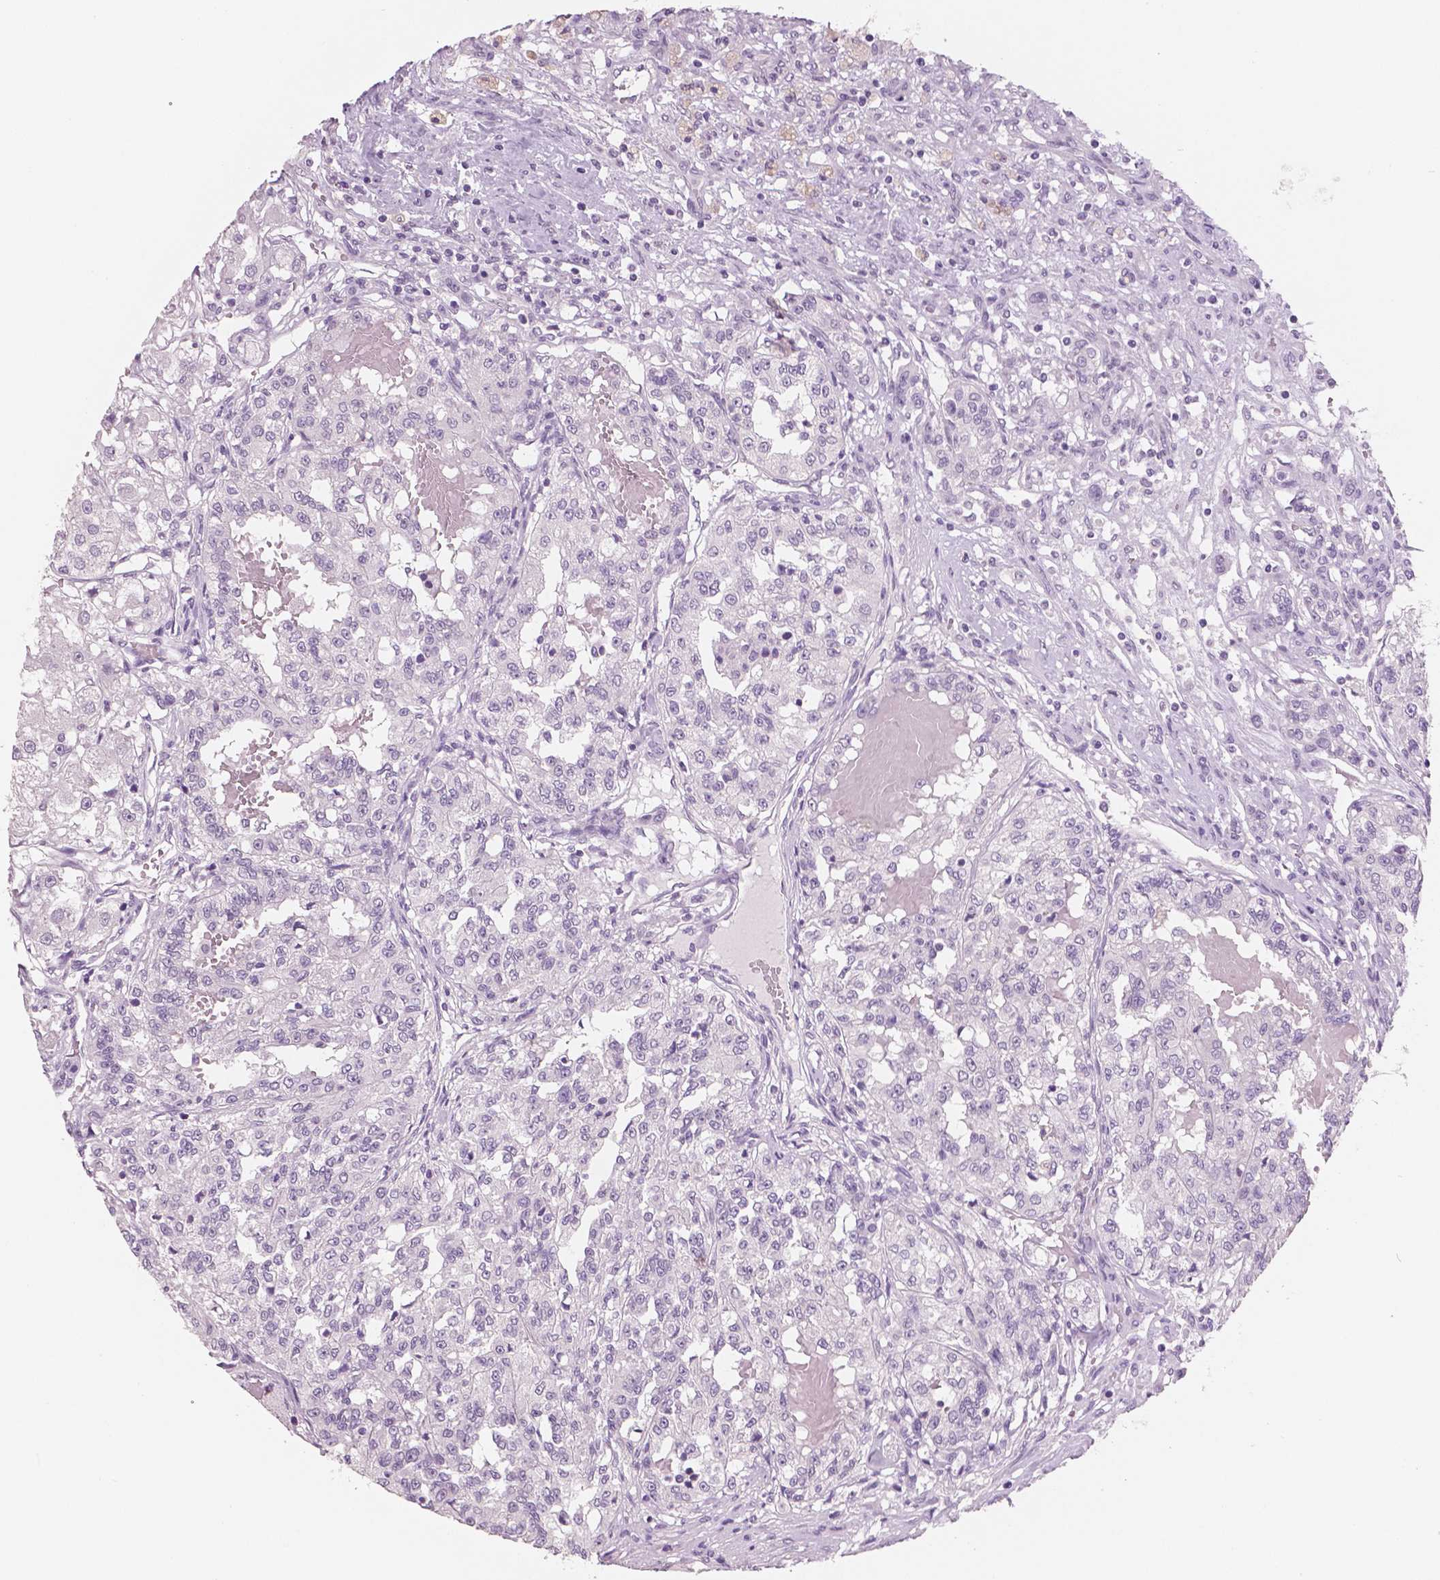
{"staining": {"intensity": "negative", "quantity": "none", "location": "none"}, "tissue": "renal cancer", "cell_type": "Tumor cells", "image_type": "cancer", "snomed": [{"axis": "morphology", "description": "Adenocarcinoma, NOS"}, {"axis": "topography", "description": "Kidney"}], "caption": "This image is of adenocarcinoma (renal) stained with immunohistochemistry (IHC) to label a protein in brown with the nuclei are counter-stained blue. There is no staining in tumor cells.", "gene": "NECAB2", "patient": {"sex": "female", "age": 63}}